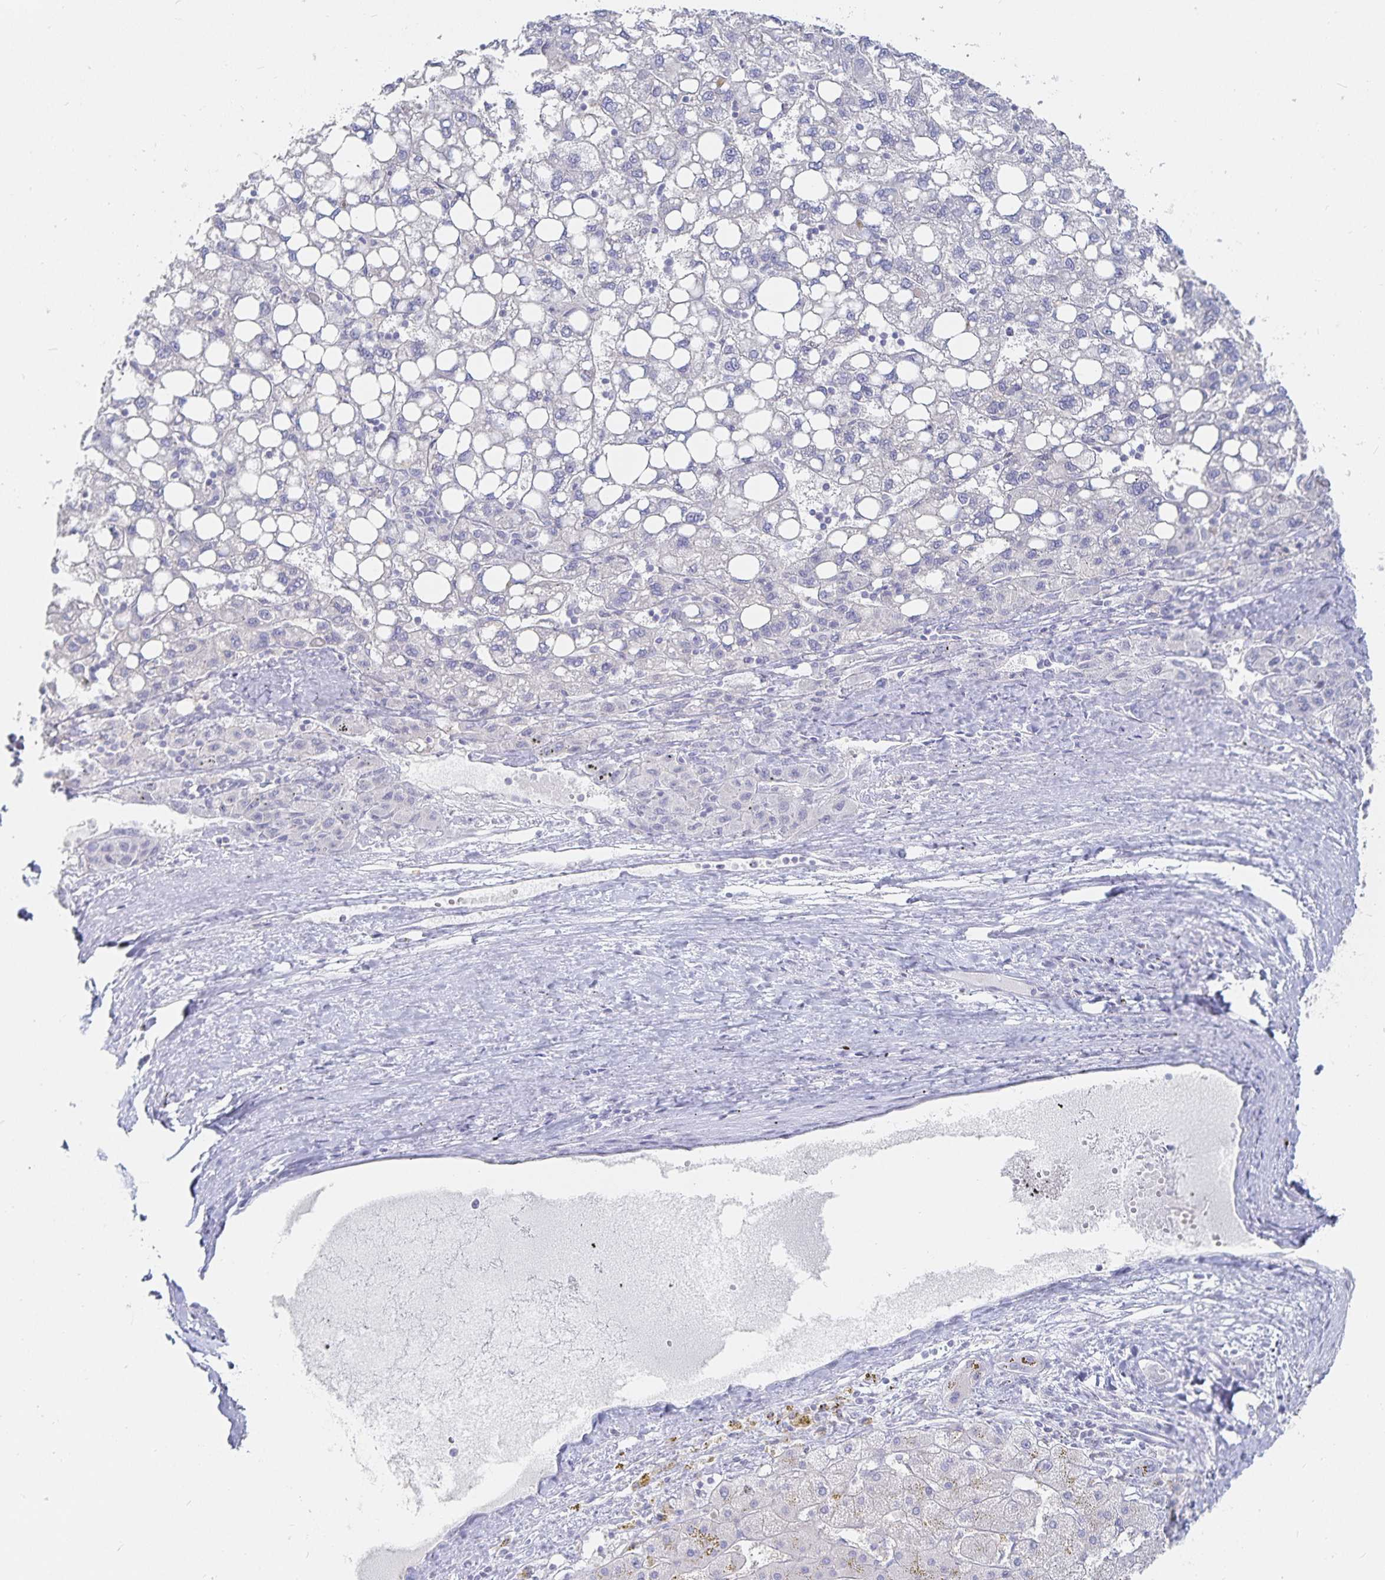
{"staining": {"intensity": "negative", "quantity": "none", "location": "none"}, "tissue": "liver cancer", "cell_type": "Tumor cells", "image_type": "cancer", "snomed": [{"axis": "morphology", "description": "Carcinoma, Hepatocellular, NOS"}, {"axis": "topography", "description": "Liver"}], "caption": "The photomicrograph displays no staining of tumor cells in liver cancer.", "gene": "SFTPA1", "patient": {"sex": "female", "age": 82}}